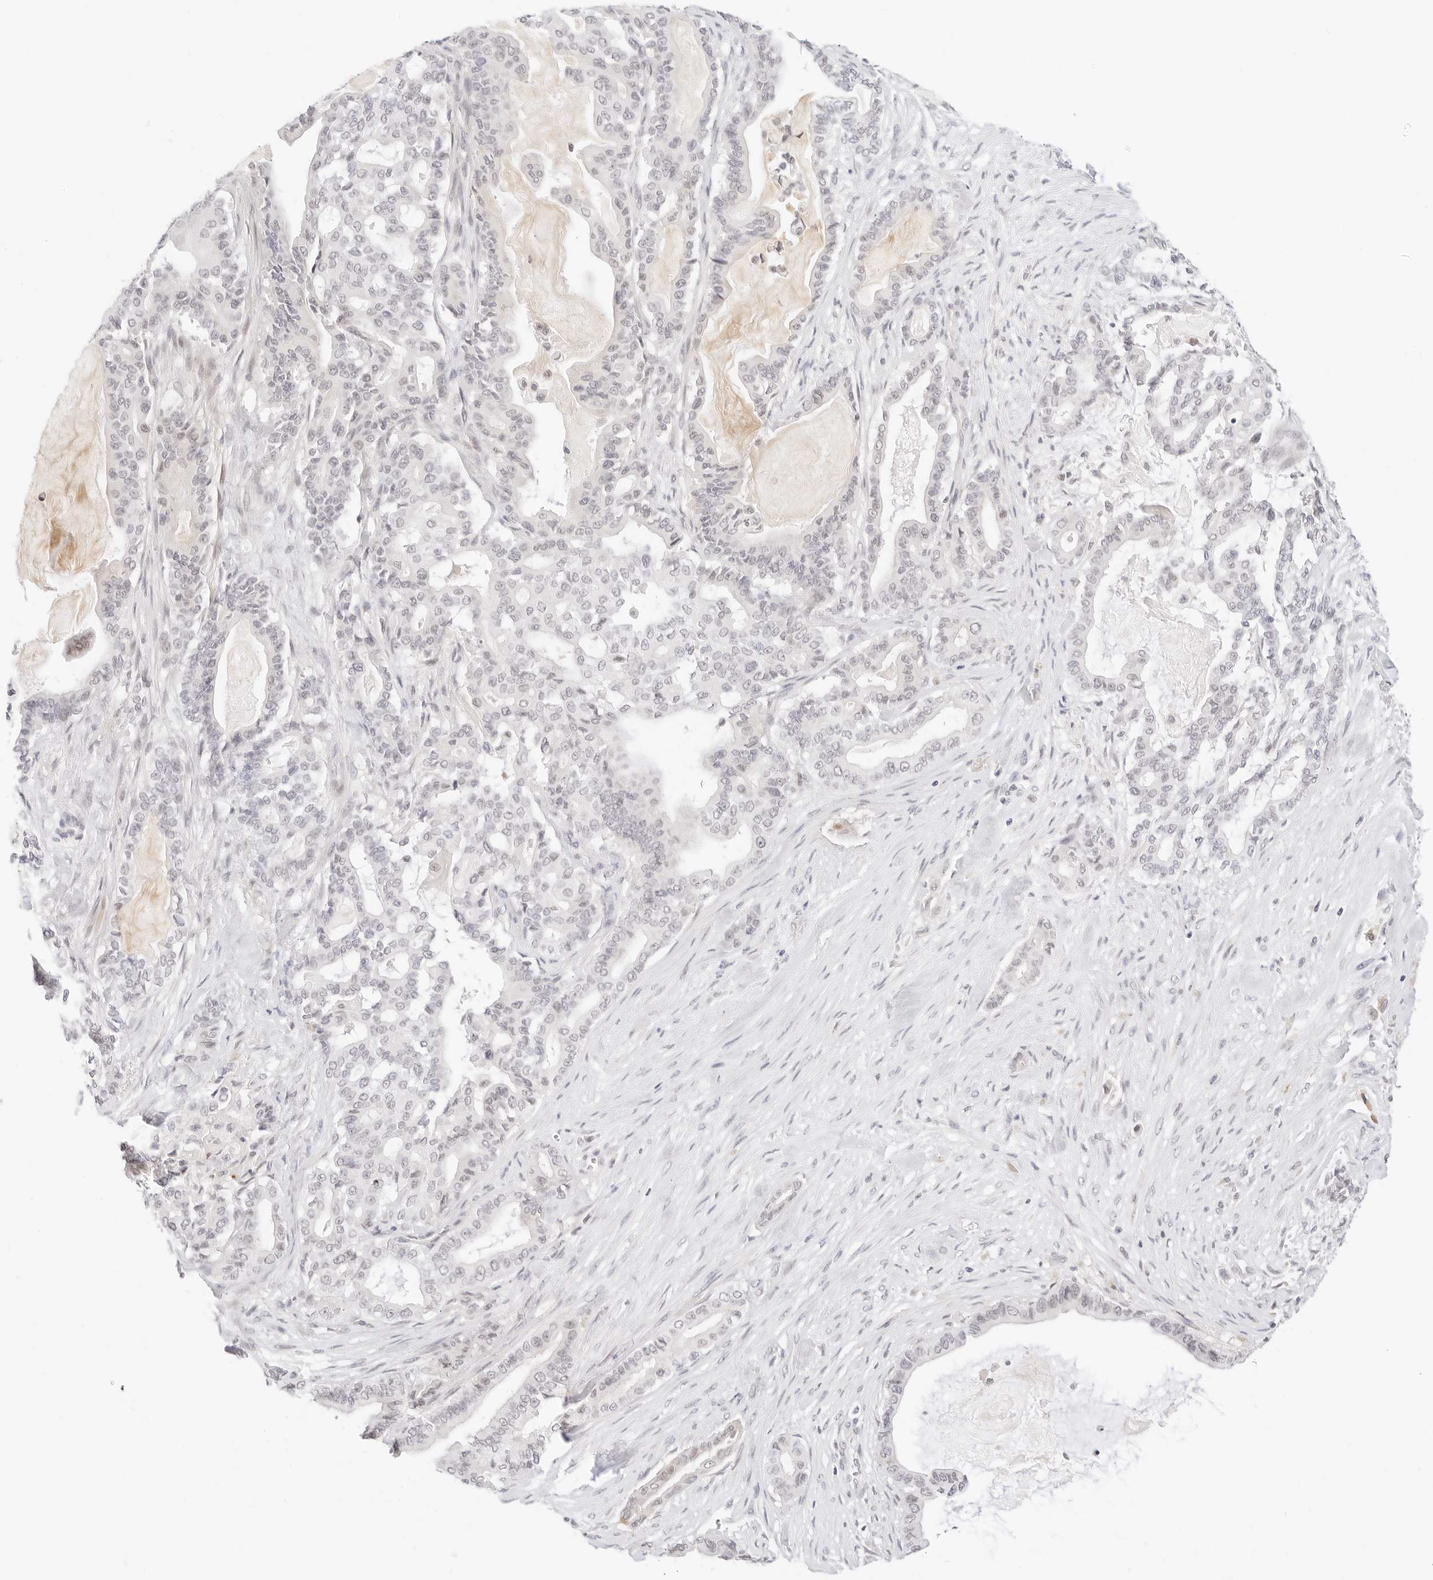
{"staining": {"intensity": "negative", "quantity": "none", "location": "none"}, "tissue": "pancreatic cancer", "cell_type": "Tumor cells", "image_type": "cancer", "snomed": [{"axis": "morphology", "description": "Adenocarcinoma, NOS"}, {"axis": "topography", "description": "Pancreas"}], "caption": "Immunohistochemical staining of human pancreatic cancer (adenocarcinoma) shows no significant expression in tumor cells.", "gene": "XKR4", "patient": {"sex": "male", "age": 63}}